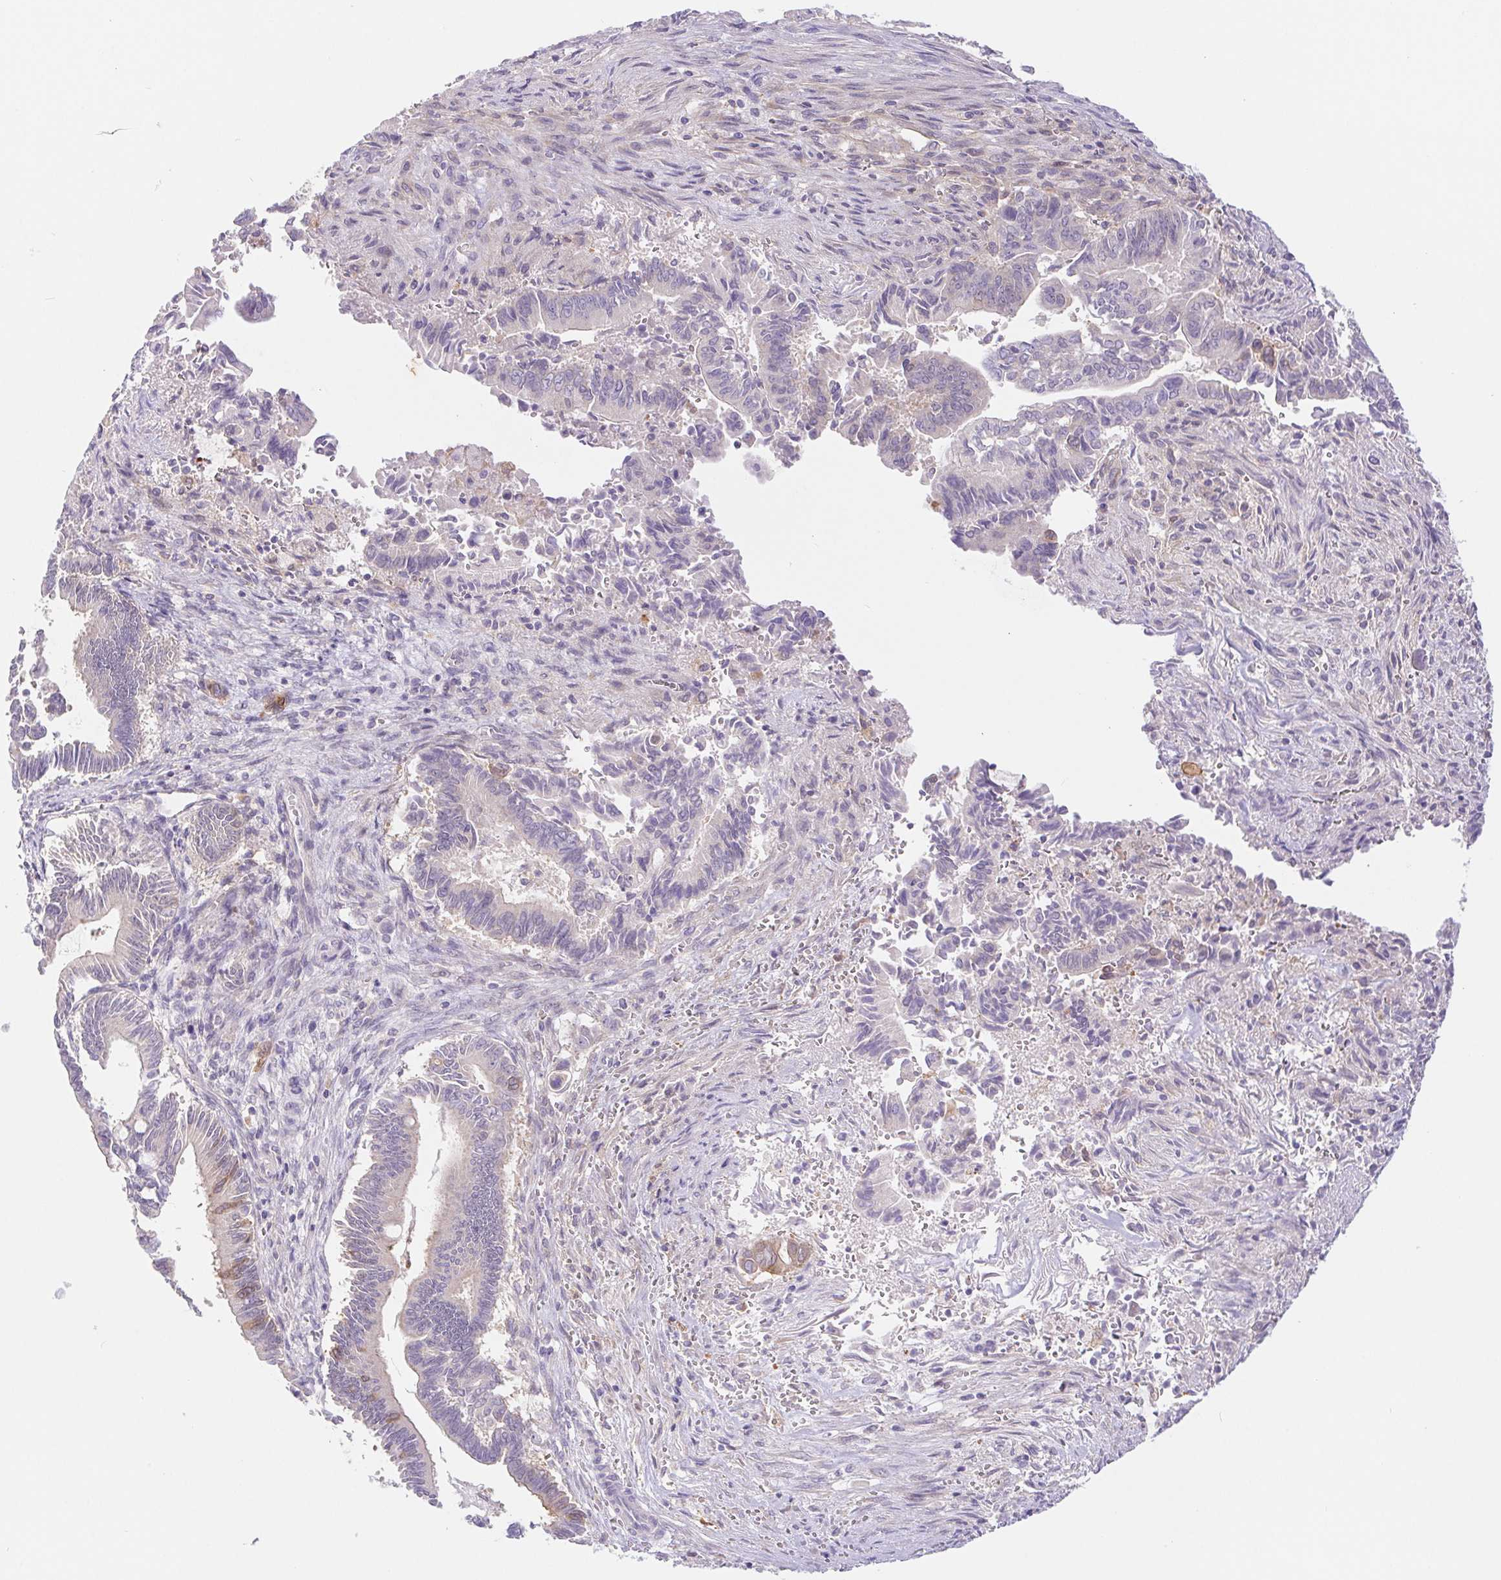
{"staining": {"intensity": "negative", "quantity": "none", "location": "none"}, "tissue": "pancreatic cancer", "cell_type": "Tumor cells", "image_type": "cancer", "snomed": [{"axis": "morphology", "description": "Adenocarcinoma, NOS"}, {"axis": "topography", "description": "Pancreas"}], "caption": "Tumor cells show no significant protein positivity in adenocarcinoma (pancreatic). (IHC, brightfield microscopy, high magnification).", "gene": "DYNC2LI1", "patient": {"sex": "male", "age": 68}}